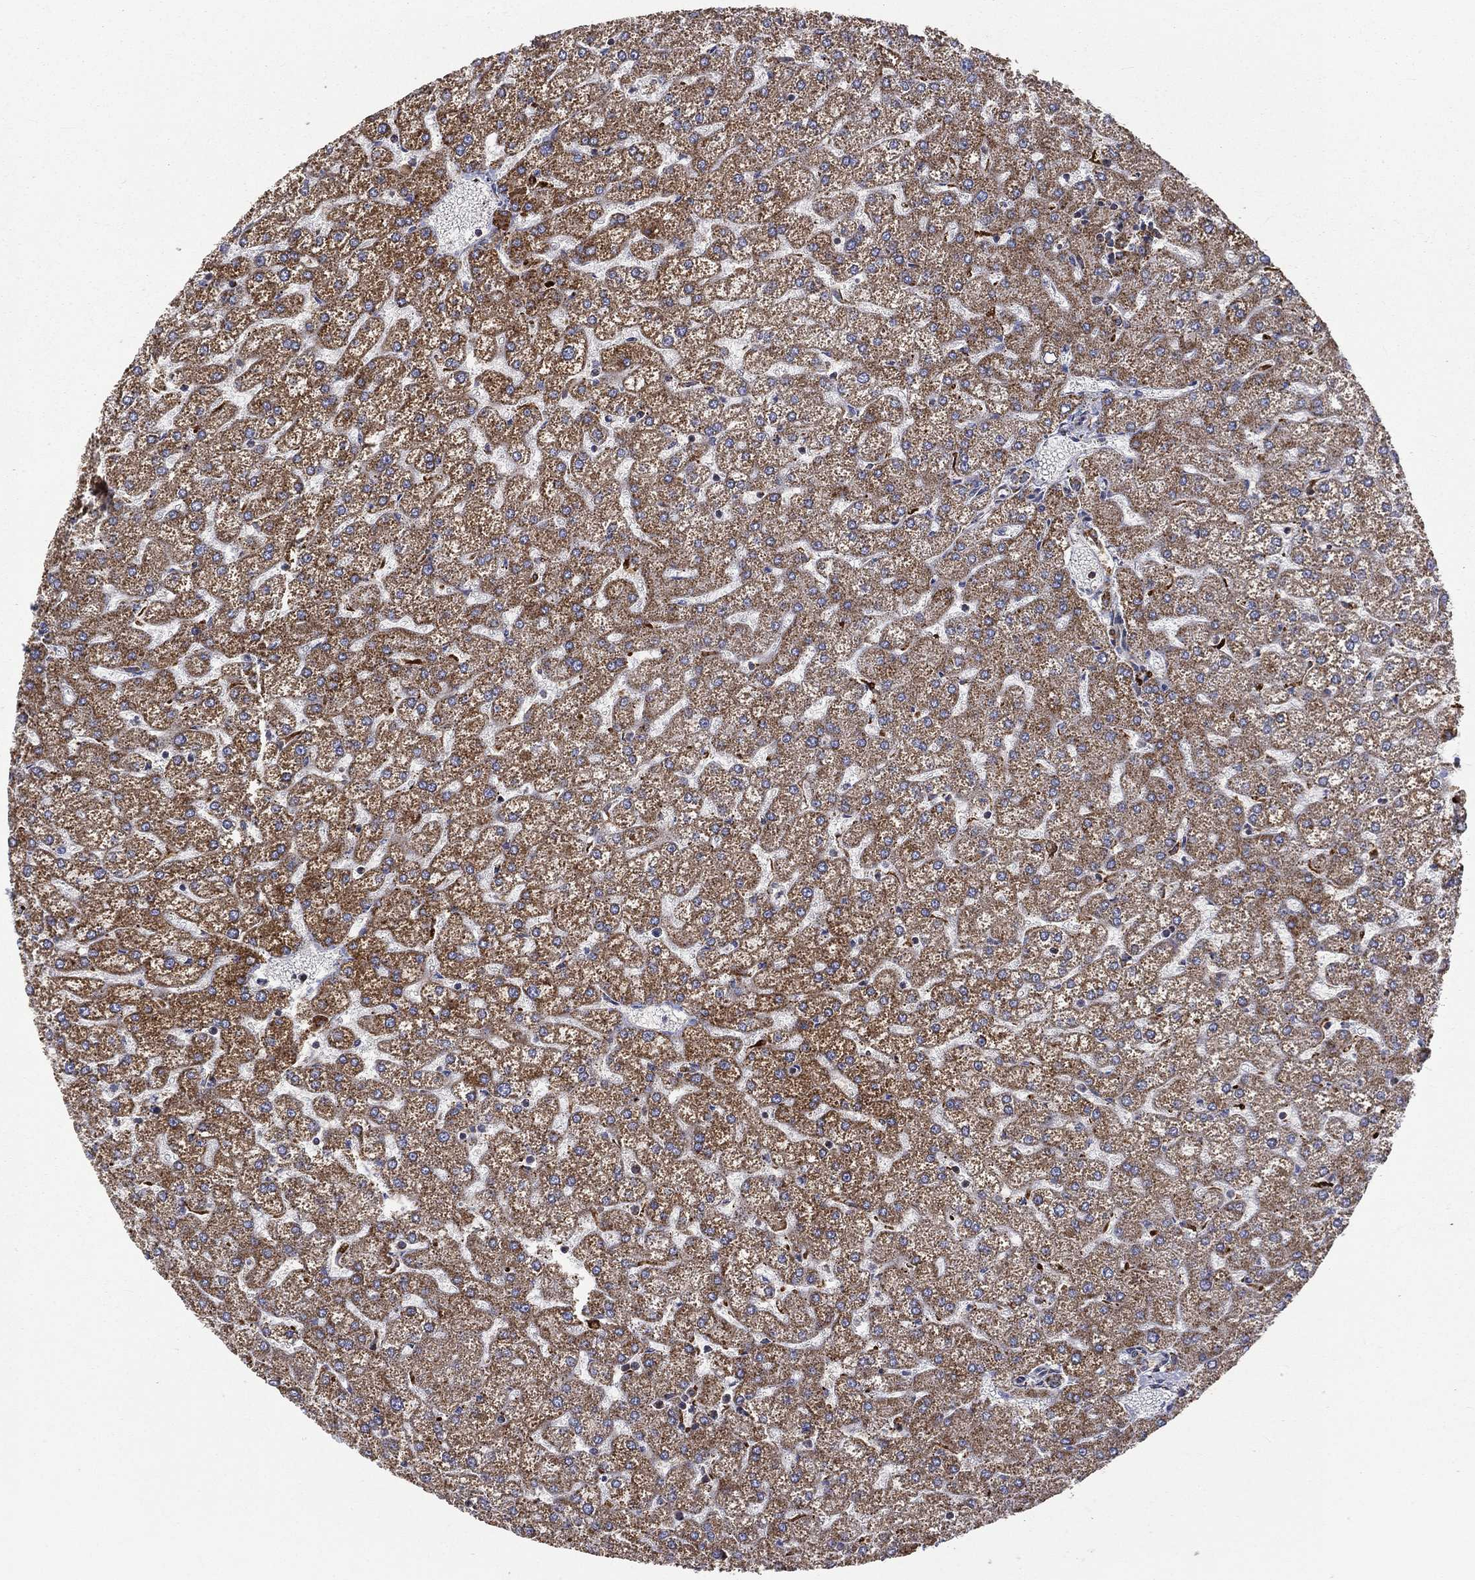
{"staining": {"intensity": "weak", "quantity": "25%-75%", "location": "cytoplasmic/membranous"}, "tissue": "liver", "cell_type": "Cholangiocytes", "image_type": "normal", "snomed": [{"axis": "morphology", "description": "Normal tissue, NOS"}, {"axis": "topography", "description": "Liver"}], "caption": "The photomicrograph demonstrates immunohistochemical staining of unremarkable liver. There is weak cytoplasmic/membranous expression is appreciated in about 25%-75% of cholangiocytes.", "gene": "RIN3", "patient": {"sex": "female", "age": 32}}